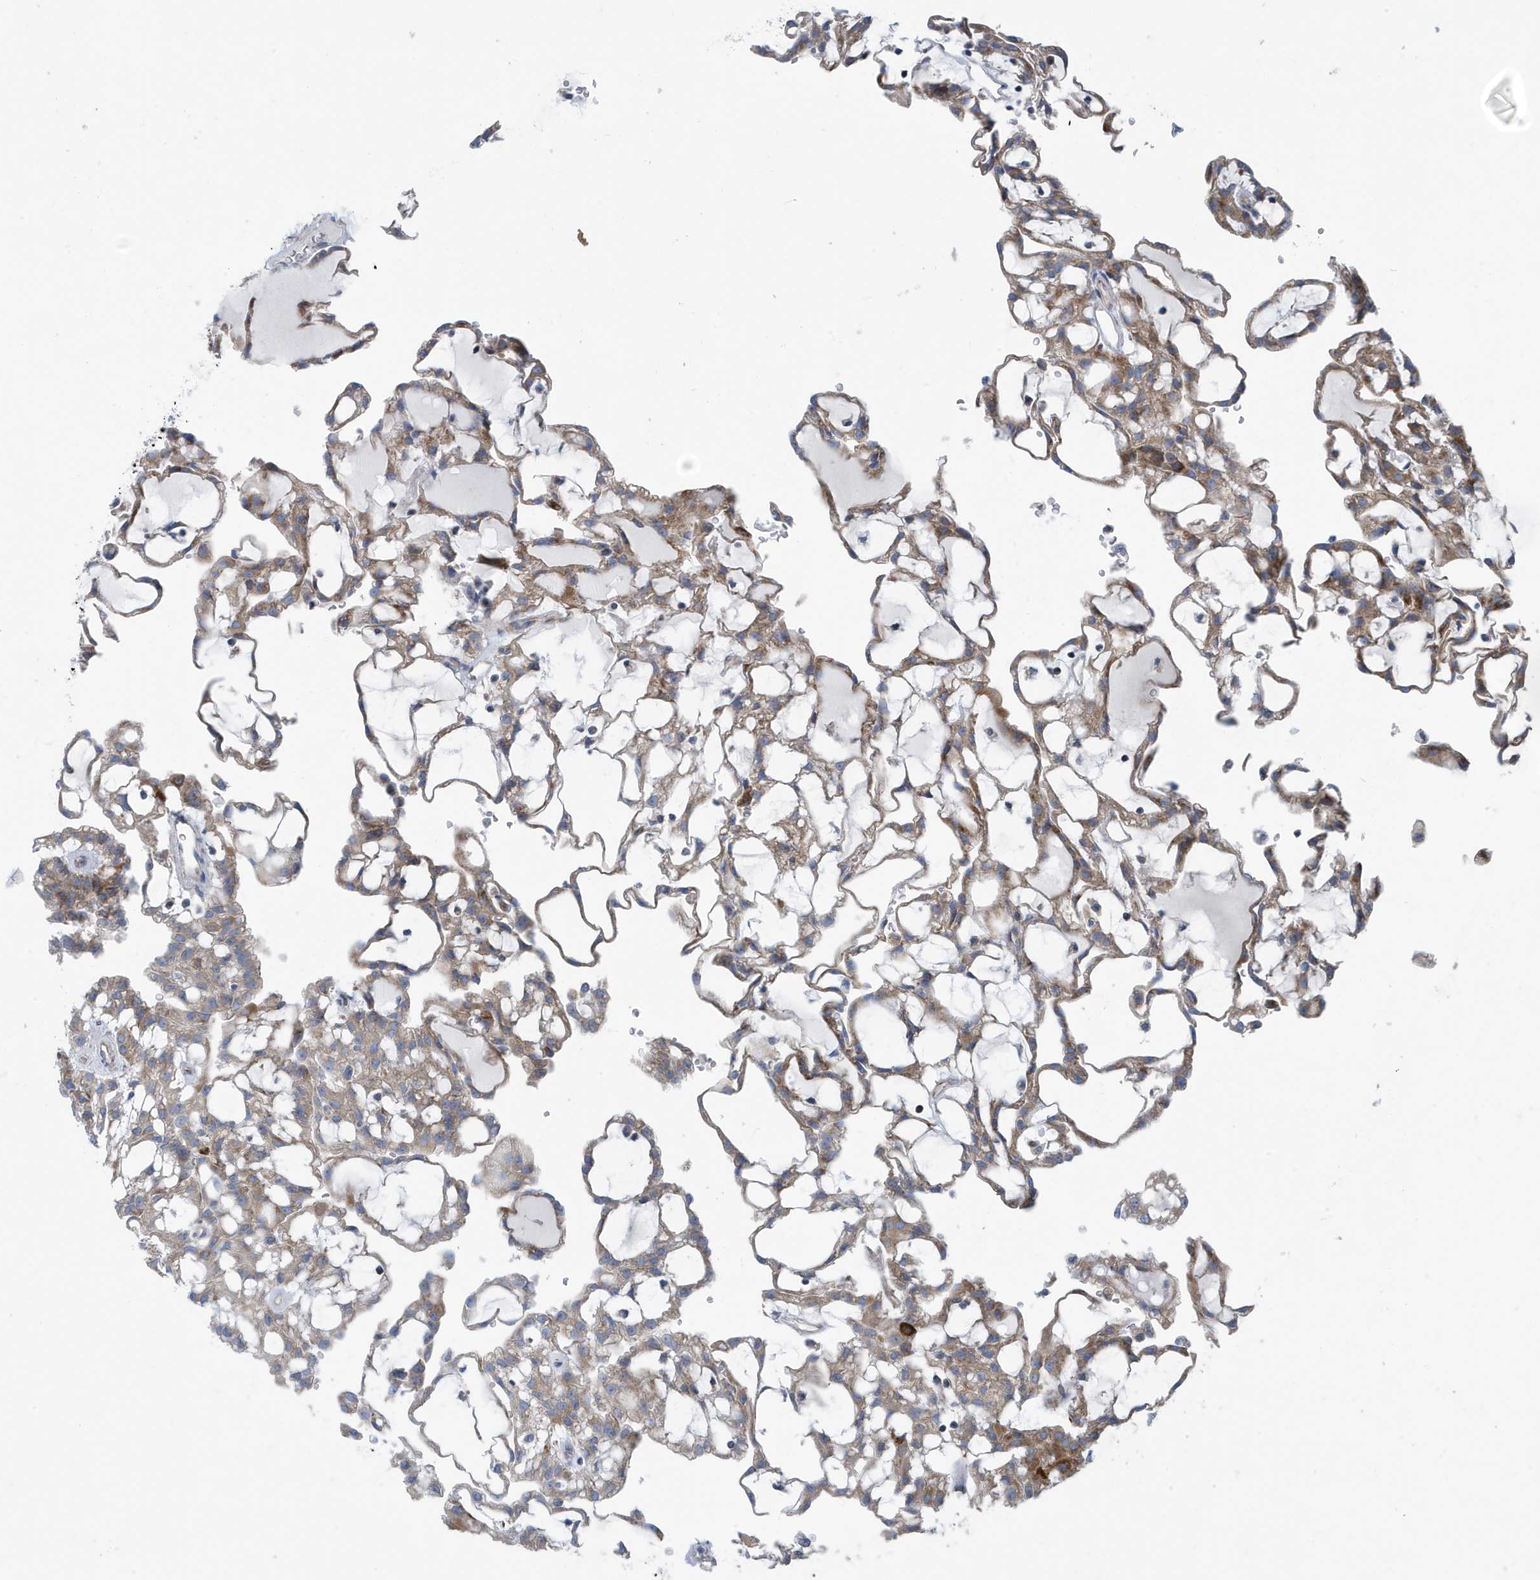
{"staining": {"intensity": "moderate", "quantity": ">75%", "location": "cytoplasmic/membranous"}, "tissue": "renal cancer", "cell_type": "Tumor cells", "image_type": "cancer", "snomed": [{"axis": "morphology", "description": "Adenocarcinoma, NOS"}, {"axis": "topography", "description": "Kidney"}], "caption": "Adenocarcinoma (renal) stained with DAB immunohistochemistry displays medium levels of moderate cytoplasmic/membranous staining in approximately >75% of tumor cells.", "gene": "PPM1M", "patient": {"sex": "male", "age": 63}}